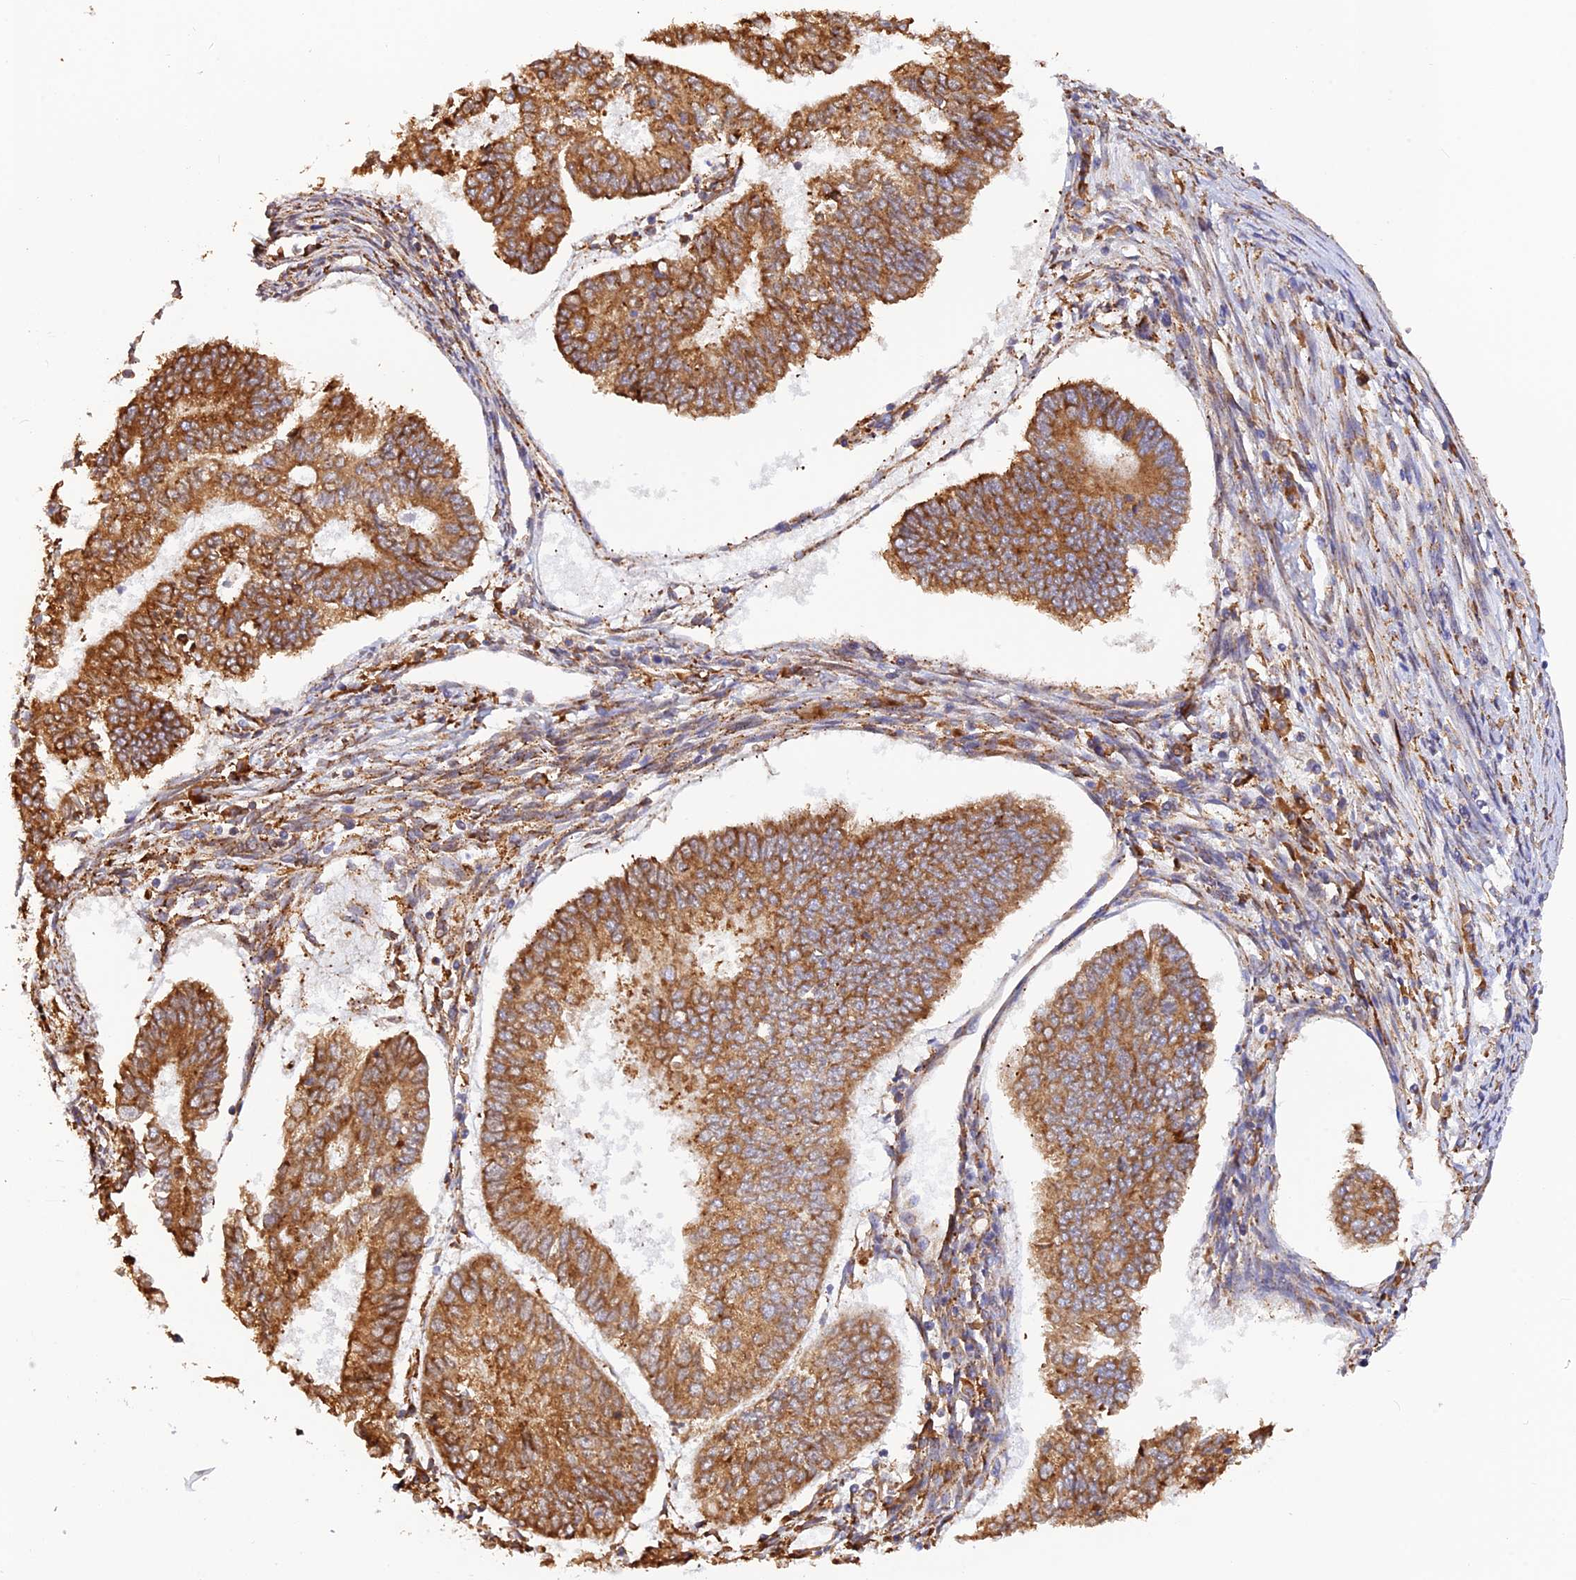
{"staining": {"intensity": "strong", "quantity": ">75%", "location": "cytoplasmic/membranous"}, "tissue": "endometrial cancer", "cell_type": "Tumor cells", "image_type": "cancer", "snomed": [{"axis": "morphology", "description": "Adenocarcinoma, NOS"}, {"axis": "topography", "description": "Endometrium"}], "caption": "Endometrial adenocarcinoma tissue demonstrates strong cytoplasmic/membranous expression in about >75% of tumor cells", "gene": "RPL5", "patient": {"sex": "female", "age": 68}}